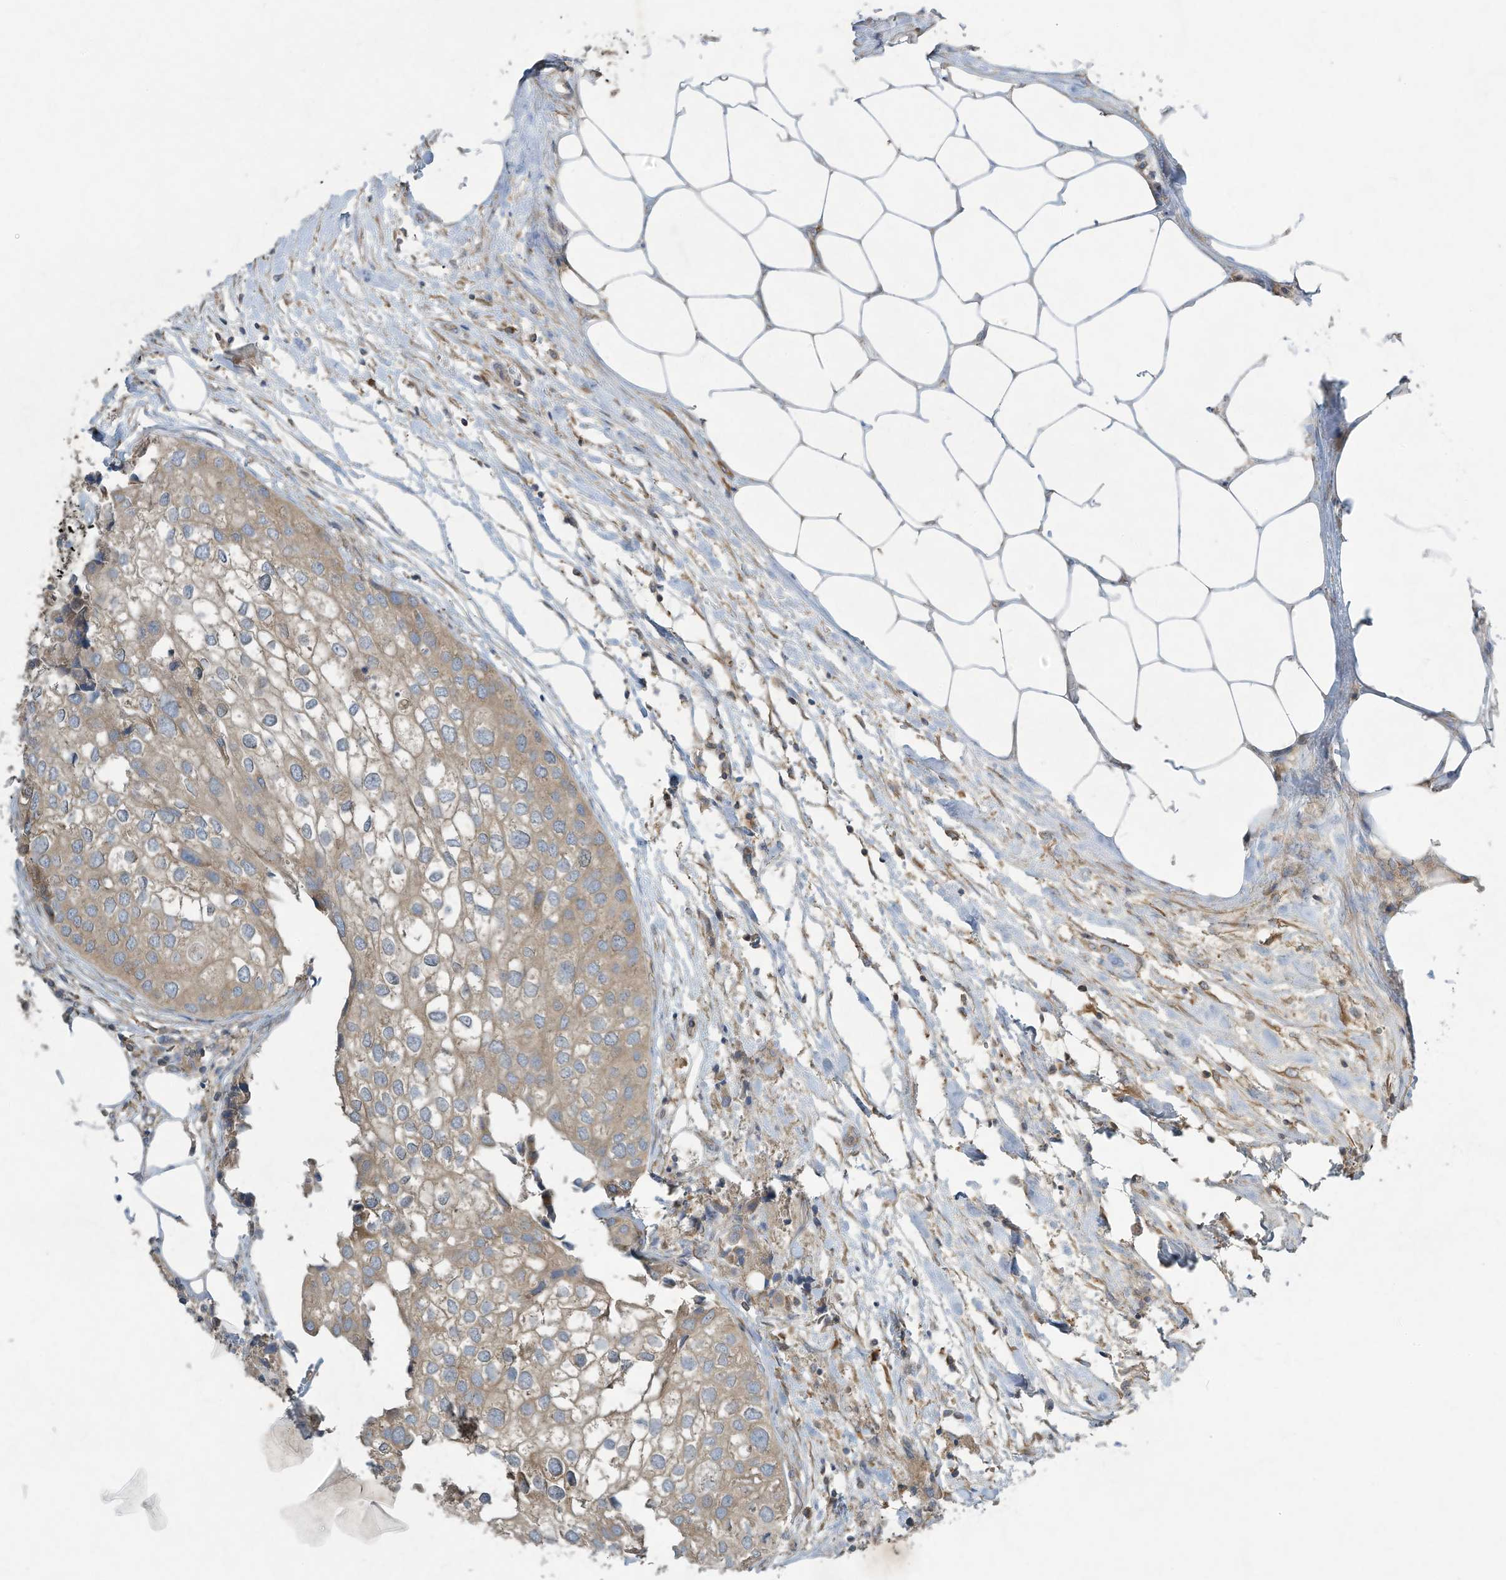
{"staining": {"intensity": "weak", "quantity": "25%-75%", "location": "cytoplasmic/membranous"}, "tissue": "urothelial cancer", "cell_type": "Tumor cells", "image_type": "cancer", "snomed": [{"axis": "morphology", "description": "Urothelial carcinoma, High grade"}, {"axis": "topography", "description": "Urinary bladder"}], "caption": "Protein positivity by IHC displays weak cytoplasmic/membranous staining in approximately 25%-75% of tumor cells in urothelial carcinoma (high-grade). The staining was performed using DAB (3,3'-diaminobenzidine), with brown indicating positive protein expression. Nuclei are stained blue with hematoxylin.", "gene": "SYNJ2", "patient": {"sex": "male", "age": 64}}